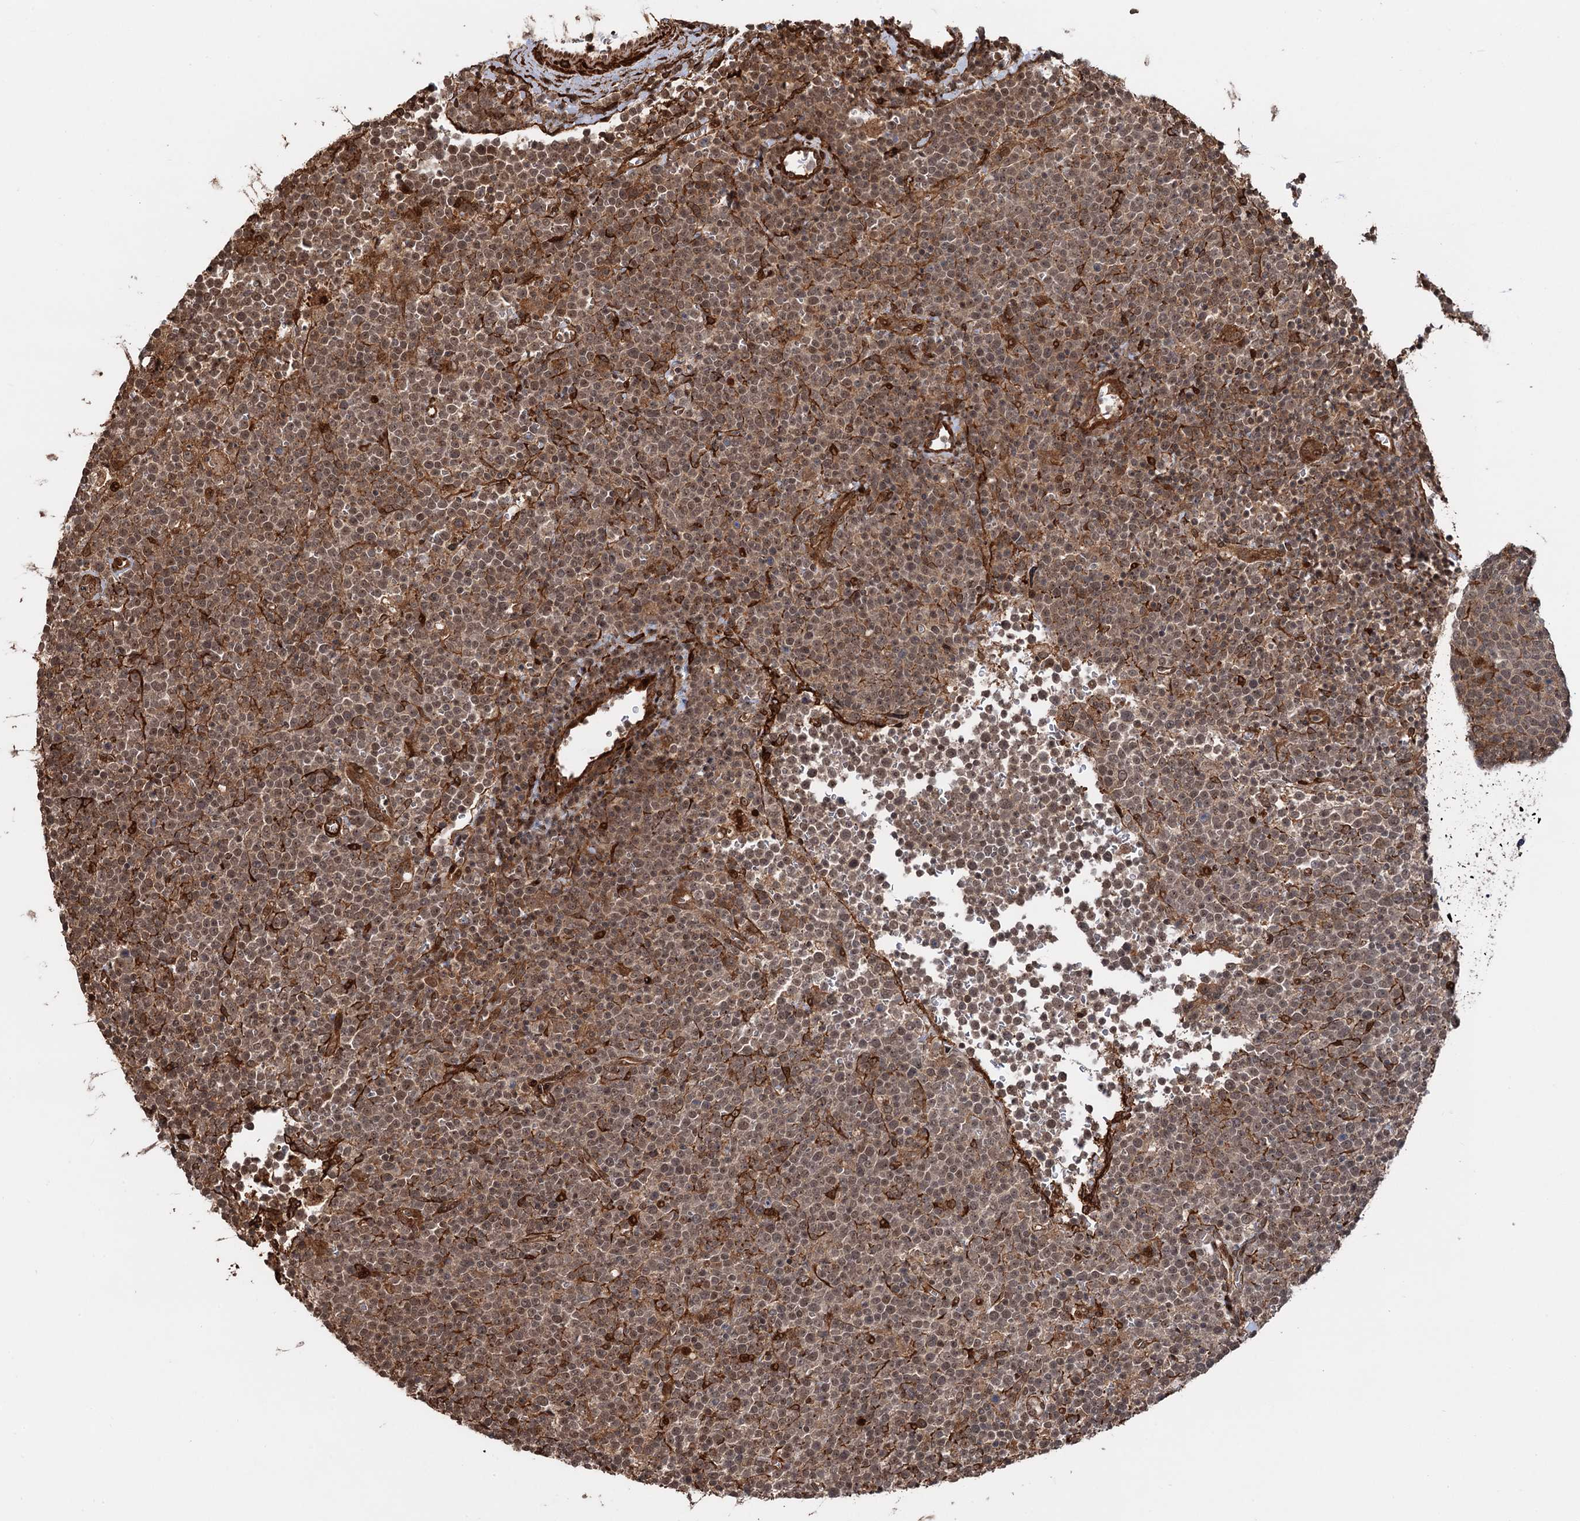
{"staining": {"intensity": "moderate", "quantity": ">75%", "location": "cytoplasmic/membranous,nuclear"}, "tissue": "lymphoma", "cell_type": "Tumor cells", "image_type": "cancer", "snomed": [{"axis": "morphology", "description": "Malignant lymphoma, non-Hodgkin's type, High grade"}, {"axis": "topography", "description": "Lymph node"}], "caption": "Moderate cytoplasmic/membranous and nuclear expression is appreciated in approximately >75% of tumor cells in high-grade malignant lymphoma, non-Hodgkin's type.", "gene": "SNRNP25", "patient": {"sex": "male", "age": 61}}